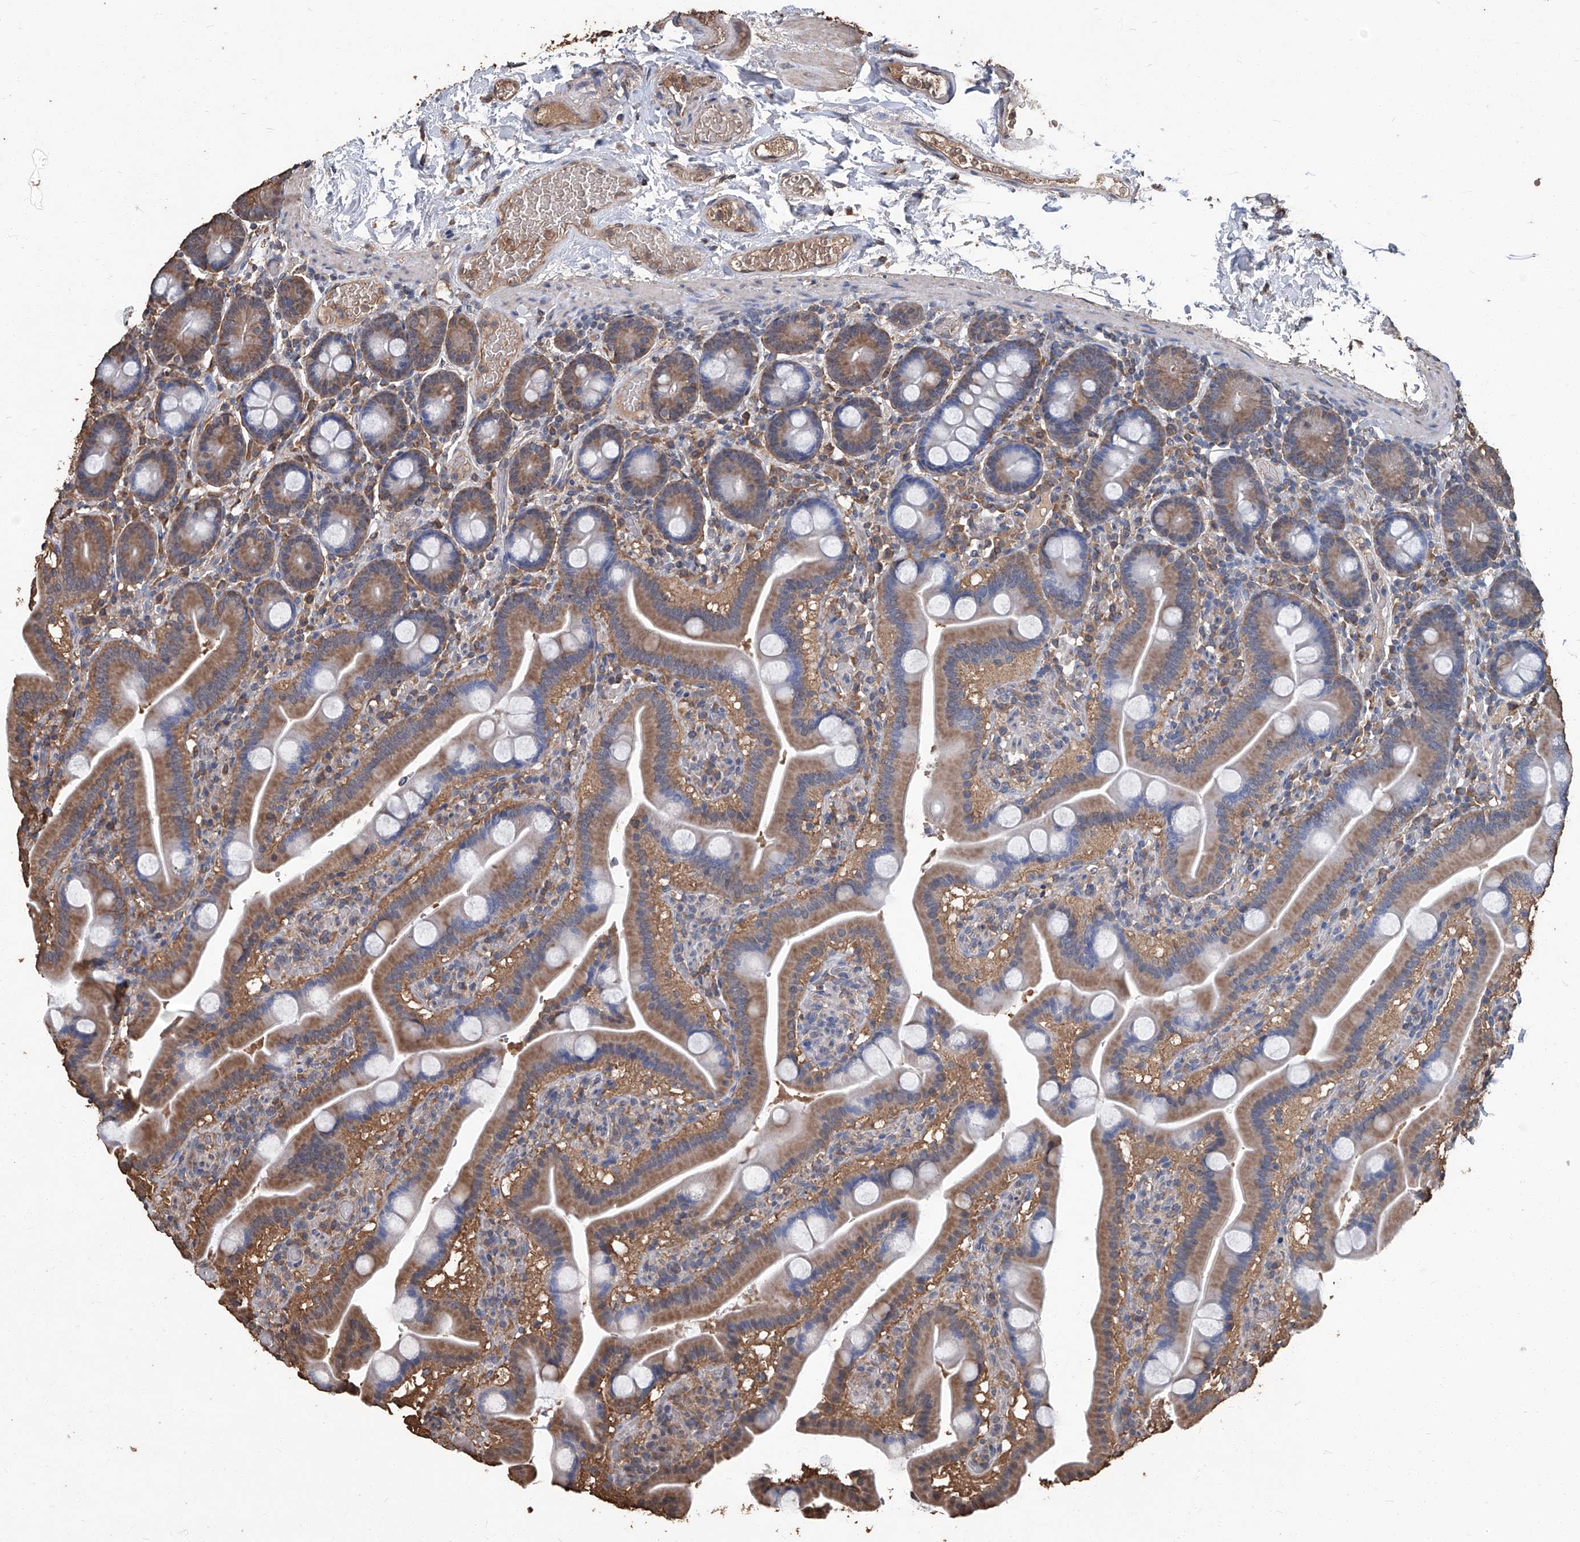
{"staining": {"intensity": "moderate", "quantity": ">75%", "location": "cytoplasmic/membranous"}, "tissue": "duodenum", "cell_type": "Glandular cells", "image_type": "normal", "snomed": [{"axis": "morphology", "description": "Normal tissue, NOS"}, {"axis": "topography", "description": "Duodenum"}], "caption": "This micrograph displays immunohistochemistry (IHC) staining of unremarkable duodenum, with medium moderate cytoplasmic/membranous expression in about >75% of glandular cells.", "gene": "STARD7", "patient": {"sex": "male", "age": 55}}